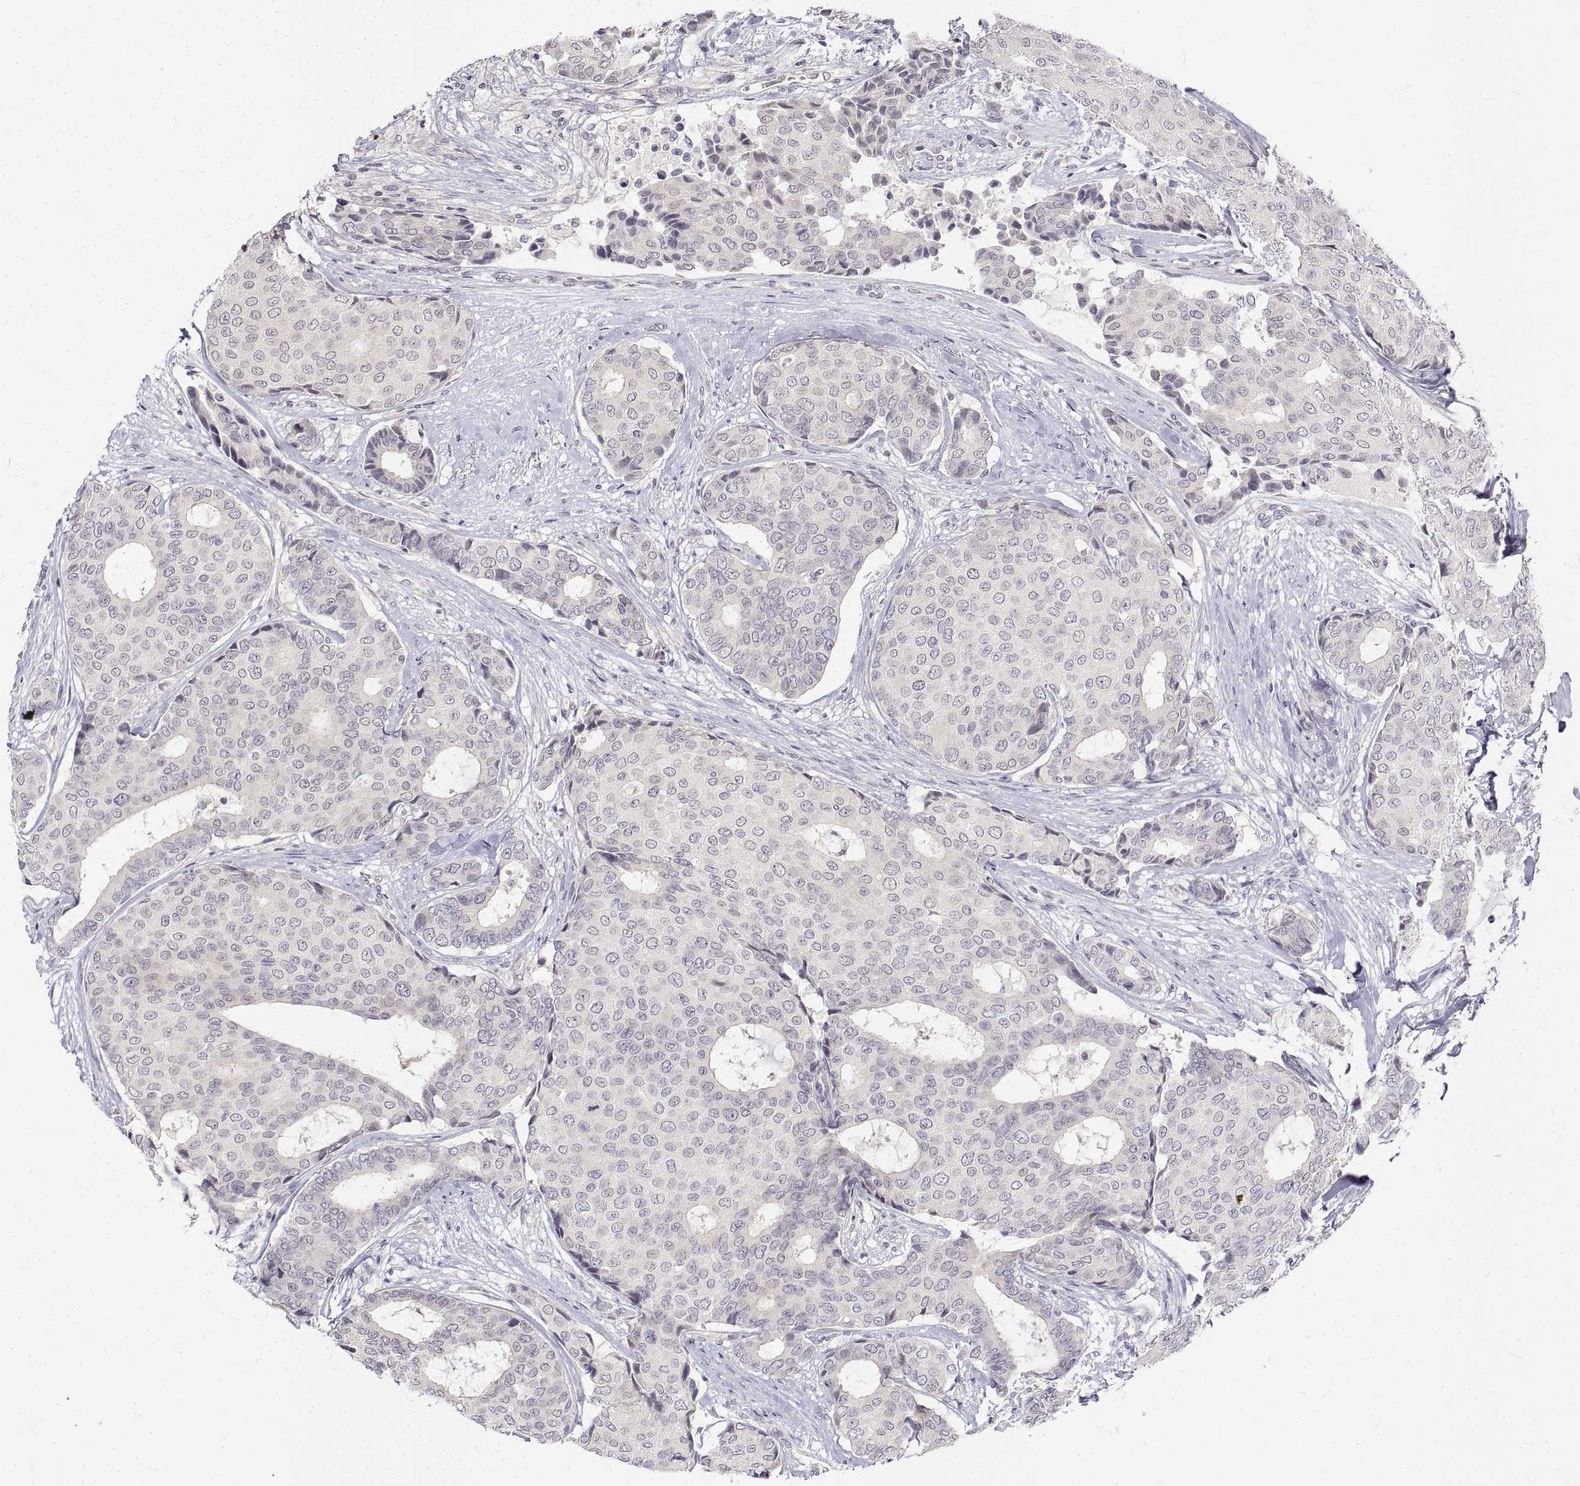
{"staining": {"intensity": "negative", "quantity": "none", "location": "none"}, "tissue": "breast cancer", "cell_type": "Tumor cells", "image_type": "cancer", "snomed": [{"axis": "morphology", "description": "Duct carcinoma"}, {"axis": "topography", "description": "Breast"}], "caption": "Immunohistochemistry micrograph of neoplastic tissue: human intraductal carcinoma (breast) stained with DAB (3,3'-diaminobenzidine) reveals no significant protein staining in tumor cells.", "gene": "ANO2", "patient": {"sex": "female", "age": 75}}